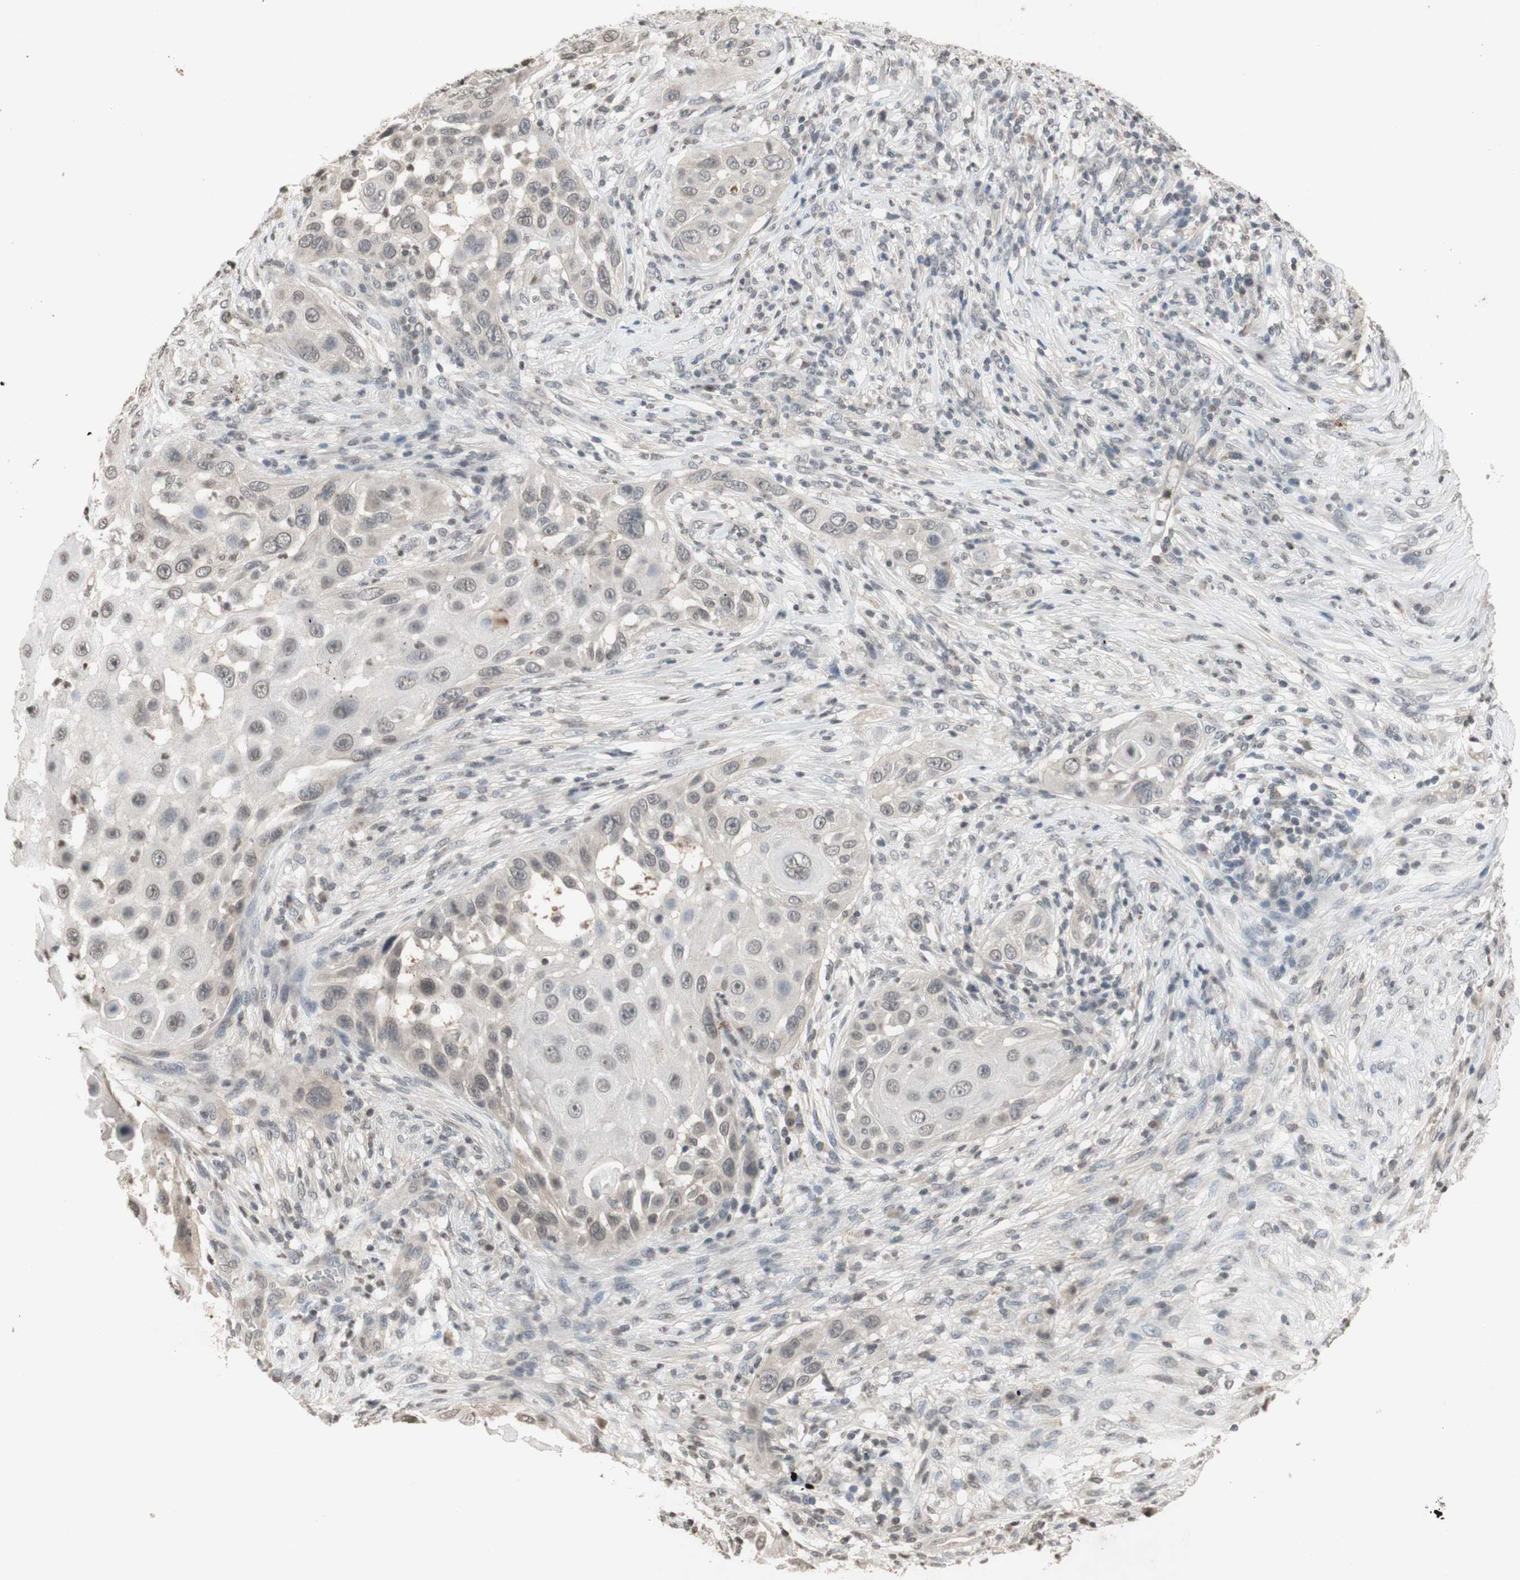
{"staining": {"intensity": "negative", "quantity": "none", "location": "none"}, "tissue": "skin cancer", "cell_type": "Tumor cells", "image_type": "cancer", "snomed": [{"axis": "morphology", "description": "Squamous cell carcinoma, NOS"}, {"axis": "topography", "description": "Skin"}], "caption": "A micrograph of squamous cell carcinoma (skin) stained for a protein reveals no brown staining in tumor cells.", "gene": "GLI1", "patient": {"sex": "female", "age": 44}}